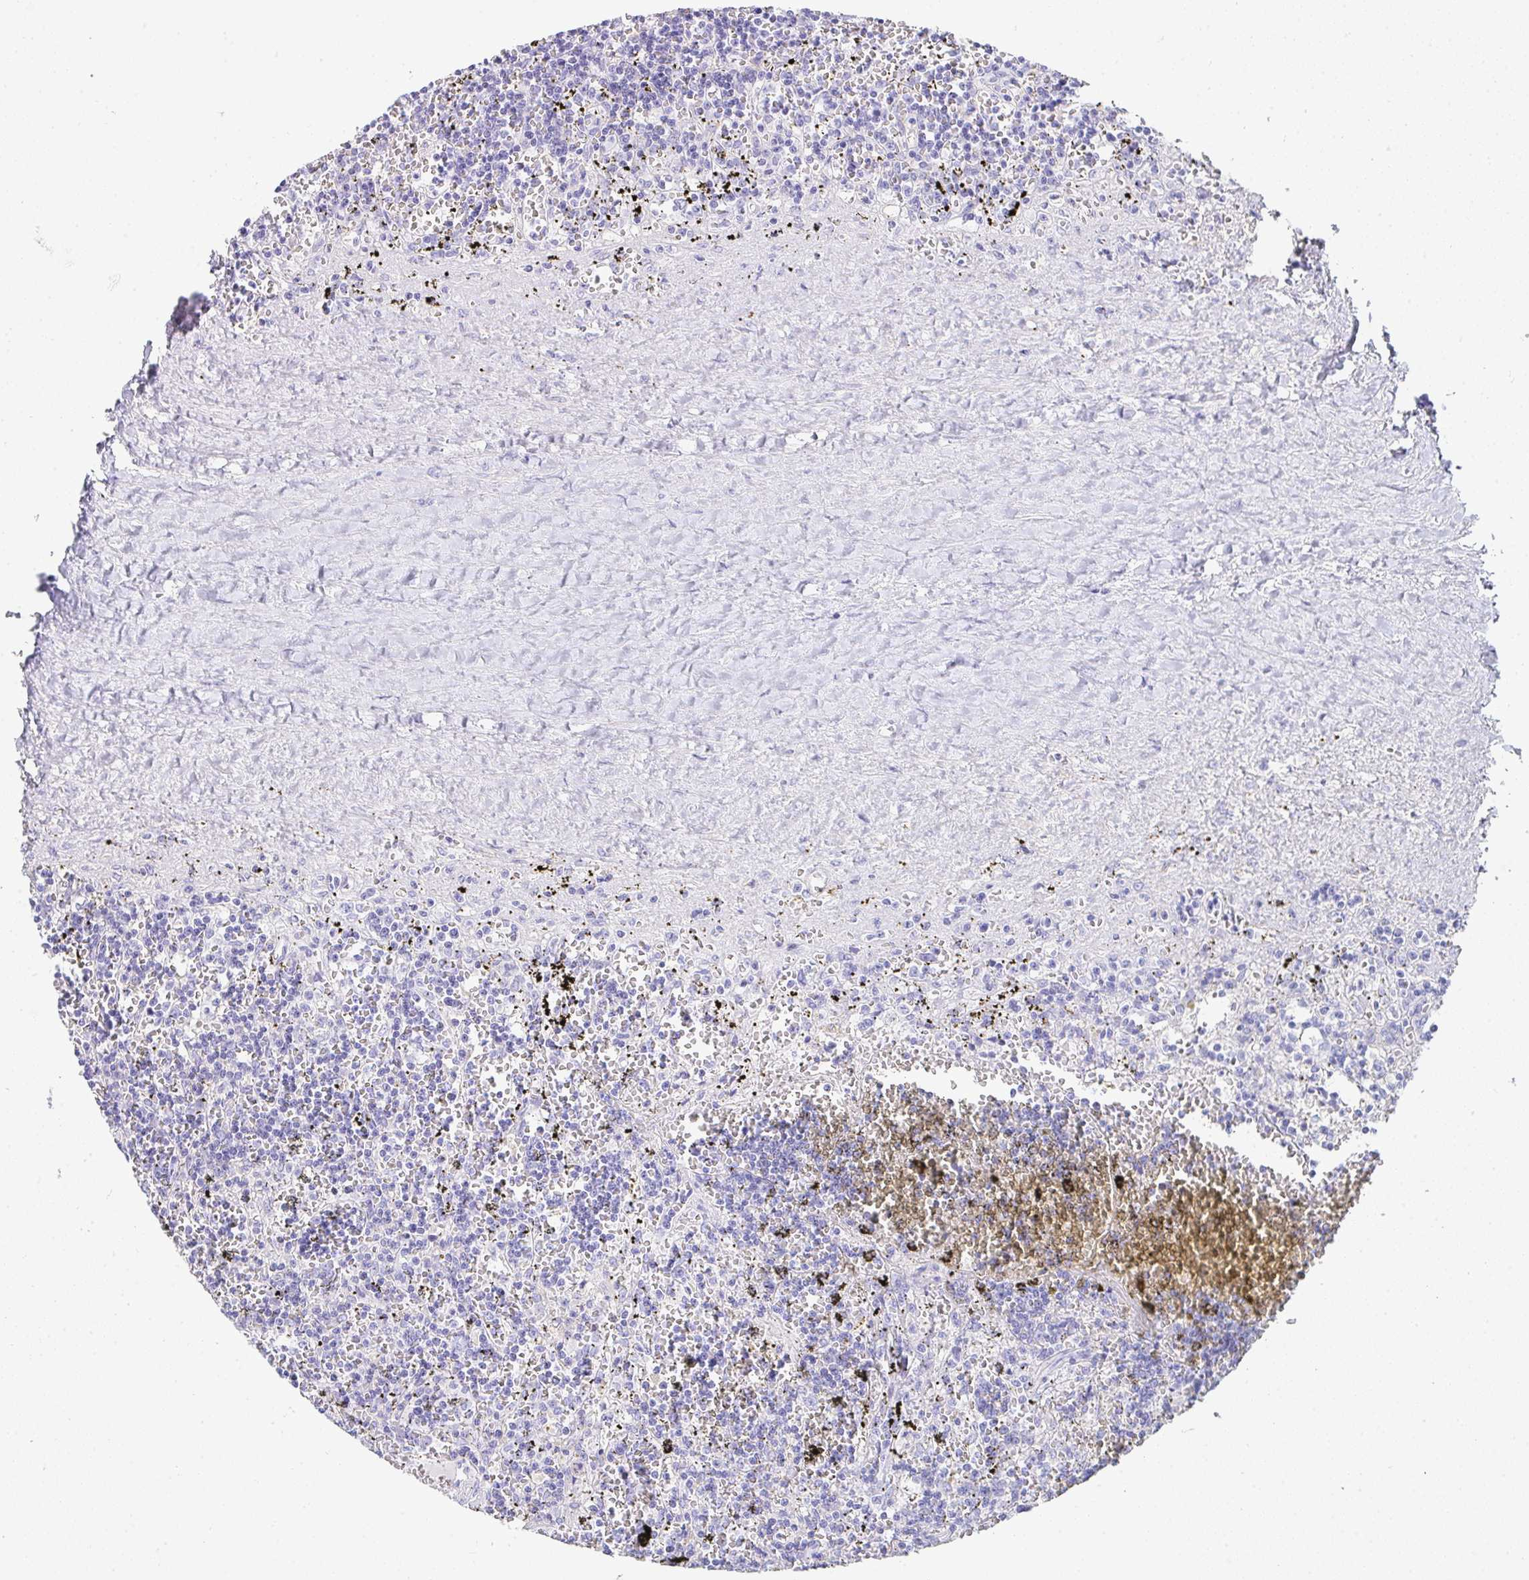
{"staining": {"intensity": "negative", "quantity": "none", "location": "none"}, "tissue": "lymphoma", "cell_type": "Tumor cells", "image_type": "cancer", "snomed": [{"axis": "morphology", "description": "Malignant lymphoma, non-Hodgkin's type, Low grade"}, {"axis": "topography", "description": "Spleen"}], "caption": "A micrograph of human lymphoma is negative for staining in tumor cells.", "gene": "PRND", "patient": {"sex": "male", "age": 60}}